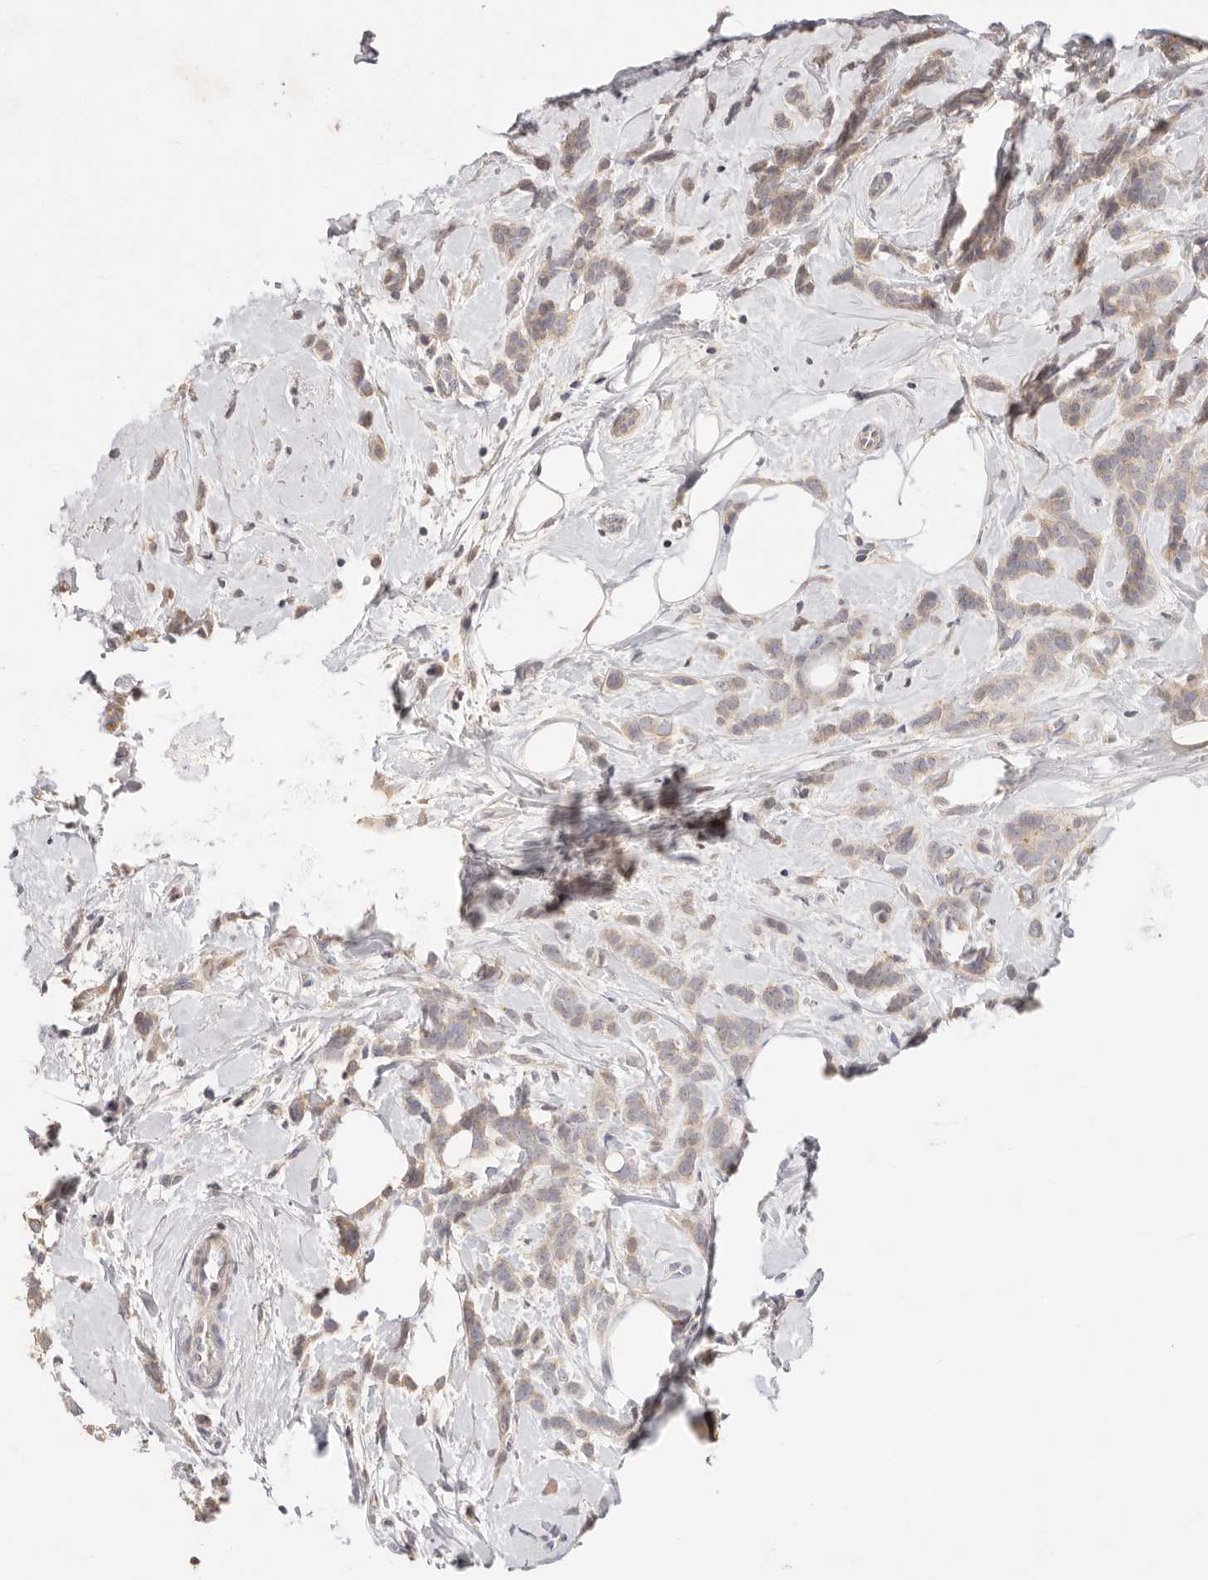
{"staining": {"intensity": "weak", "quantity": "<25%", "location": "cytoplasmic/membranous"}, "tissue": "breast cancer", "cell_type": "Tumor cells", "image_type": "cancer", "snomed": [{"axis": "morphology", "description": "Lobular carcinoma, in situ"}, {"axis": "morphology", "description": "Lobular carcinoma"}, {"axis": "topography", "description": "Breast"}], "caption": "IHC photomicrograph of neoplastic tissue: human breast lobular carcinoma in situ stained with DAB (3,3'-diaminobenzidine) demonstrates no significant protein expression in tumor cells.", "gene": "CXADR", "patient": {"sex": "female", "age": 41}}